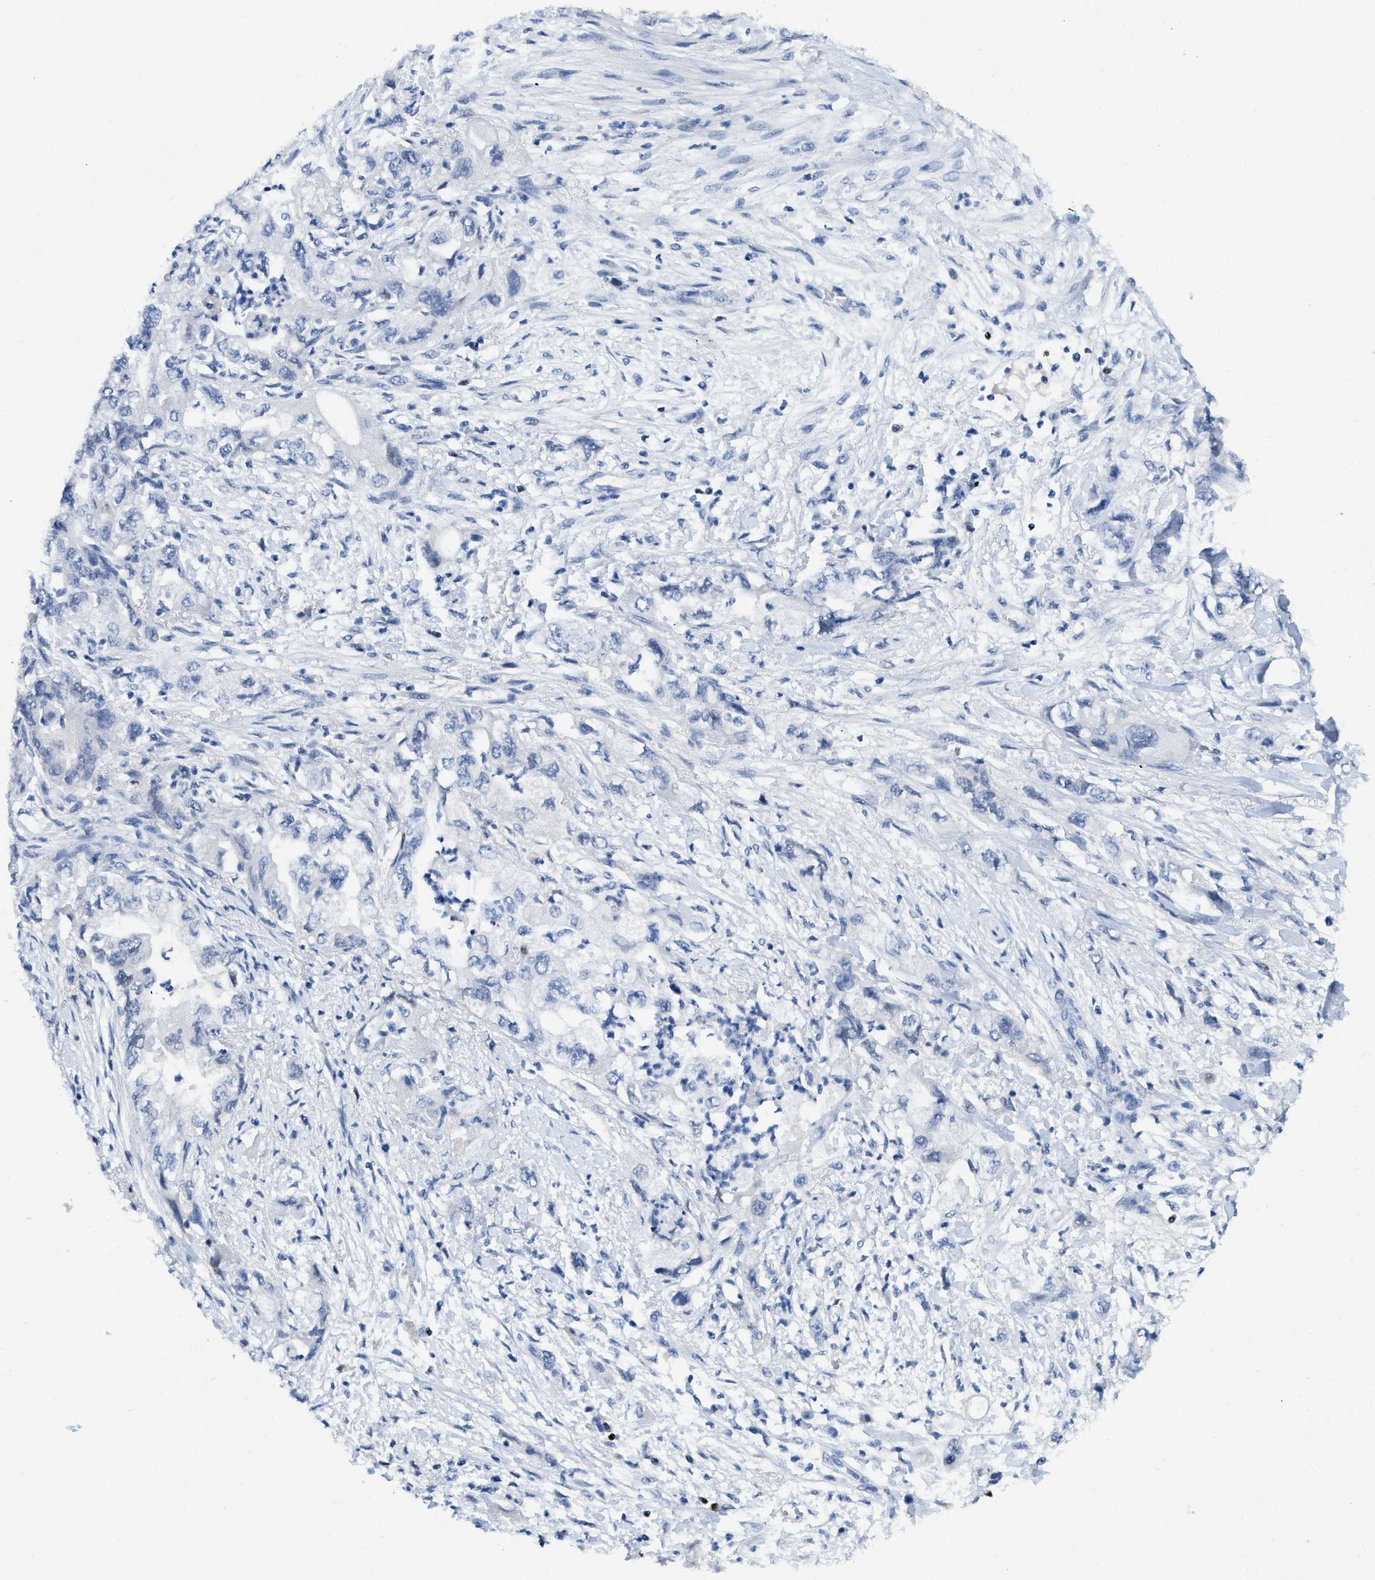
{"staining": {"intensity": "negative", "quantity": "none", "location": "none"}, "tissue": "pancreatic cancer", "cell_type": "Tumor cells", "image_type": "cancer", "snomed": [{"axis": "morphology", "description": "Adenocarcinoma, NOS"}, {"axis": "topography", "description": "Pancreas"}], "caption": "Immunohistochemistry (IHC) of human pancreatic cancer demonstrates no expression in tumor cells.", "gene": "TCF7", "patient": {"sex": "female", "age": 73}}